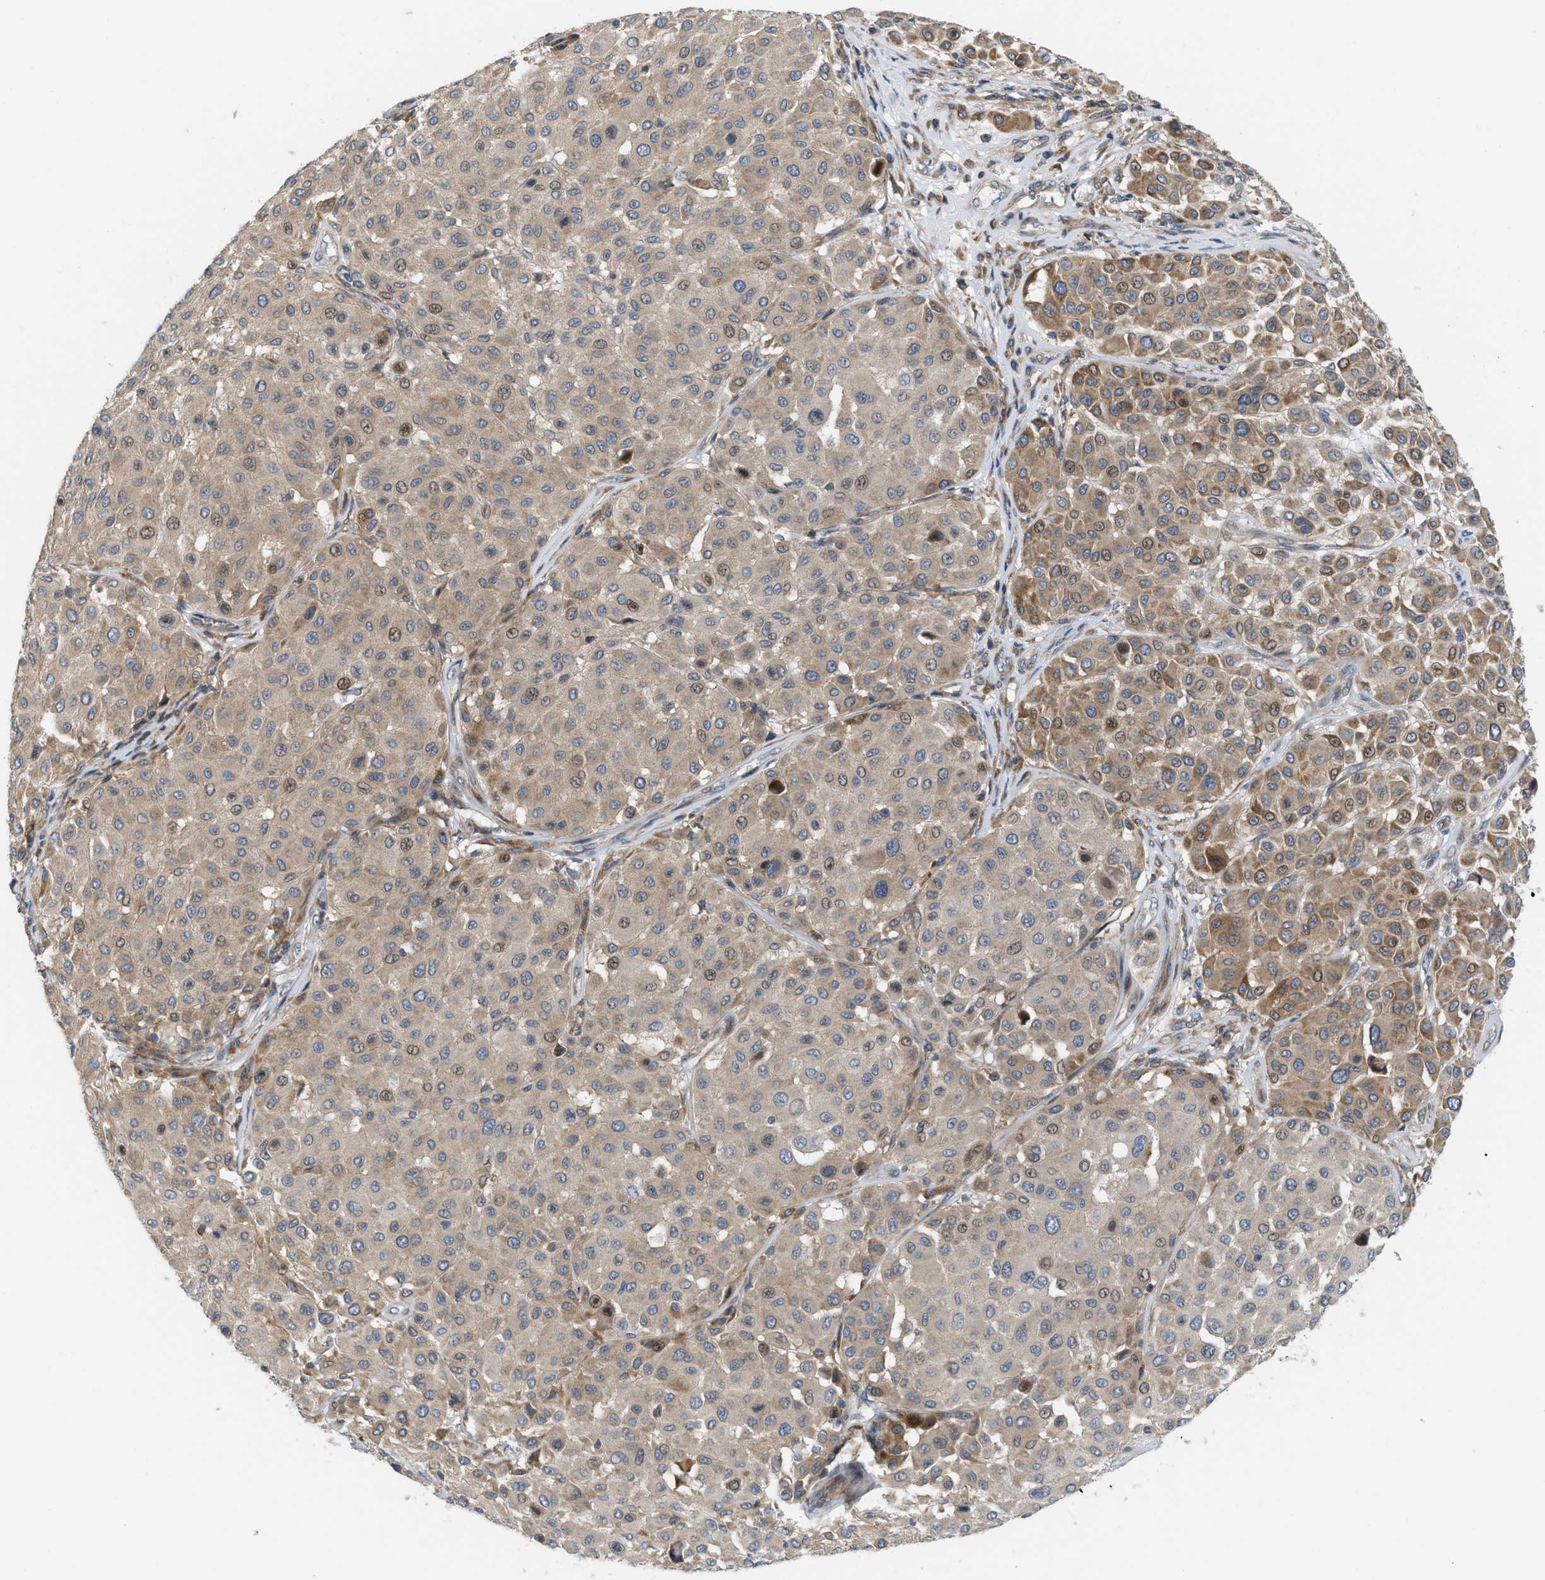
{"staining": {"intensity": "moderate", "quantity": ">75%", "location": "cytoplasmic/membranous"}, "tissue": "melanoma", "cell_type": "Tumor cells", "image_type": "cancer", "snomed": [{"axis": "morphology", "description": "Malignant melanoma, Metastatic site"}, {"axis": "topography", "description": "Soft tissue"}], "caption": "Approximately >75% of tumor cells in human malignant melanoma (metastatic site) reveal moderate cytoplasmic/membranous protein expression as visualized by brown immunohistochemical staining.", "gene": "DIPK1A", "patient": {"sex": "male", "age": 41}}